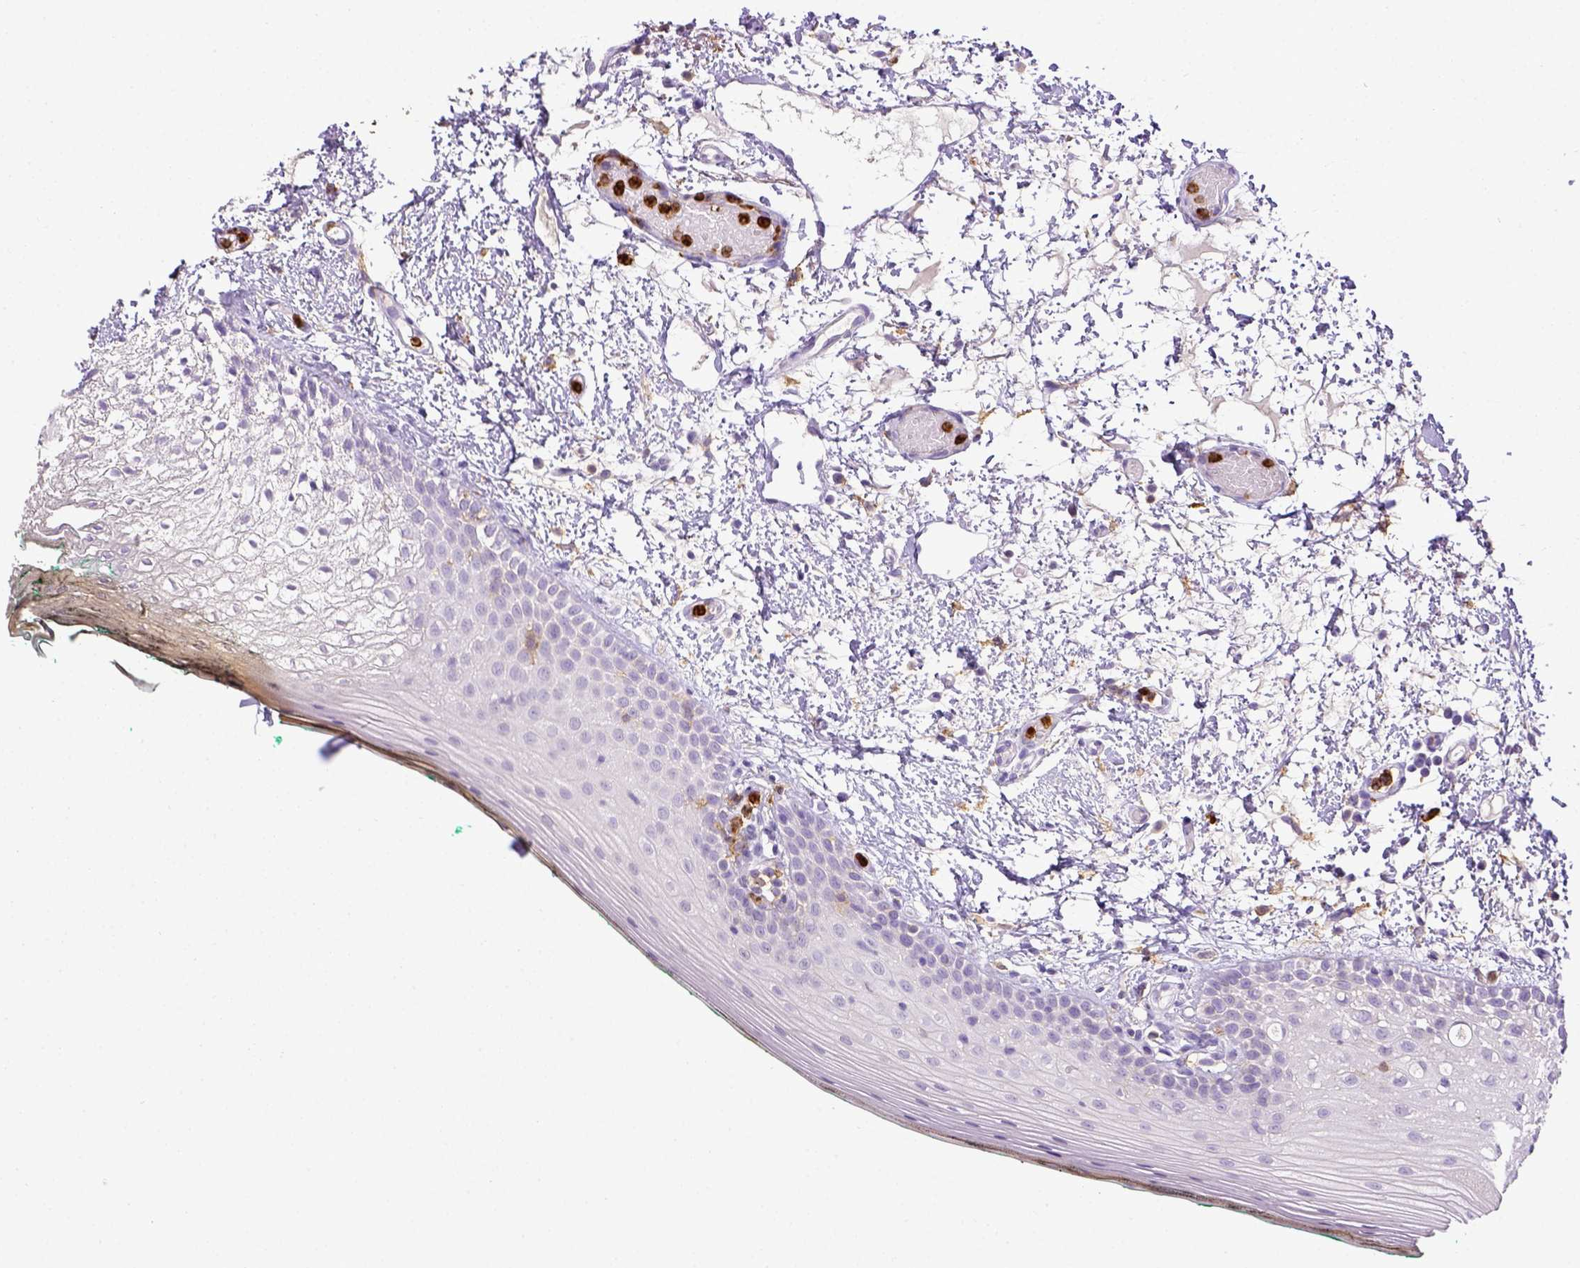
{"staining": {"intensity": "negative", "quantity": "none", "location": "none"}, "tissue": "oral mucosa", "cell_type": "Squamous epithelial cells", "image_type": "normal", "snomed": [{"axis": "morphology", "description": "Normal tissue, NOS"}, {"axis": "topography", "description": "Oral tissue"}], "caption": "The micrograph shows no significant expression in squamous epithelial cells of oral mucosa.", "gene": "ITGAM", "patient": {"sex": "female", "age": 83}}